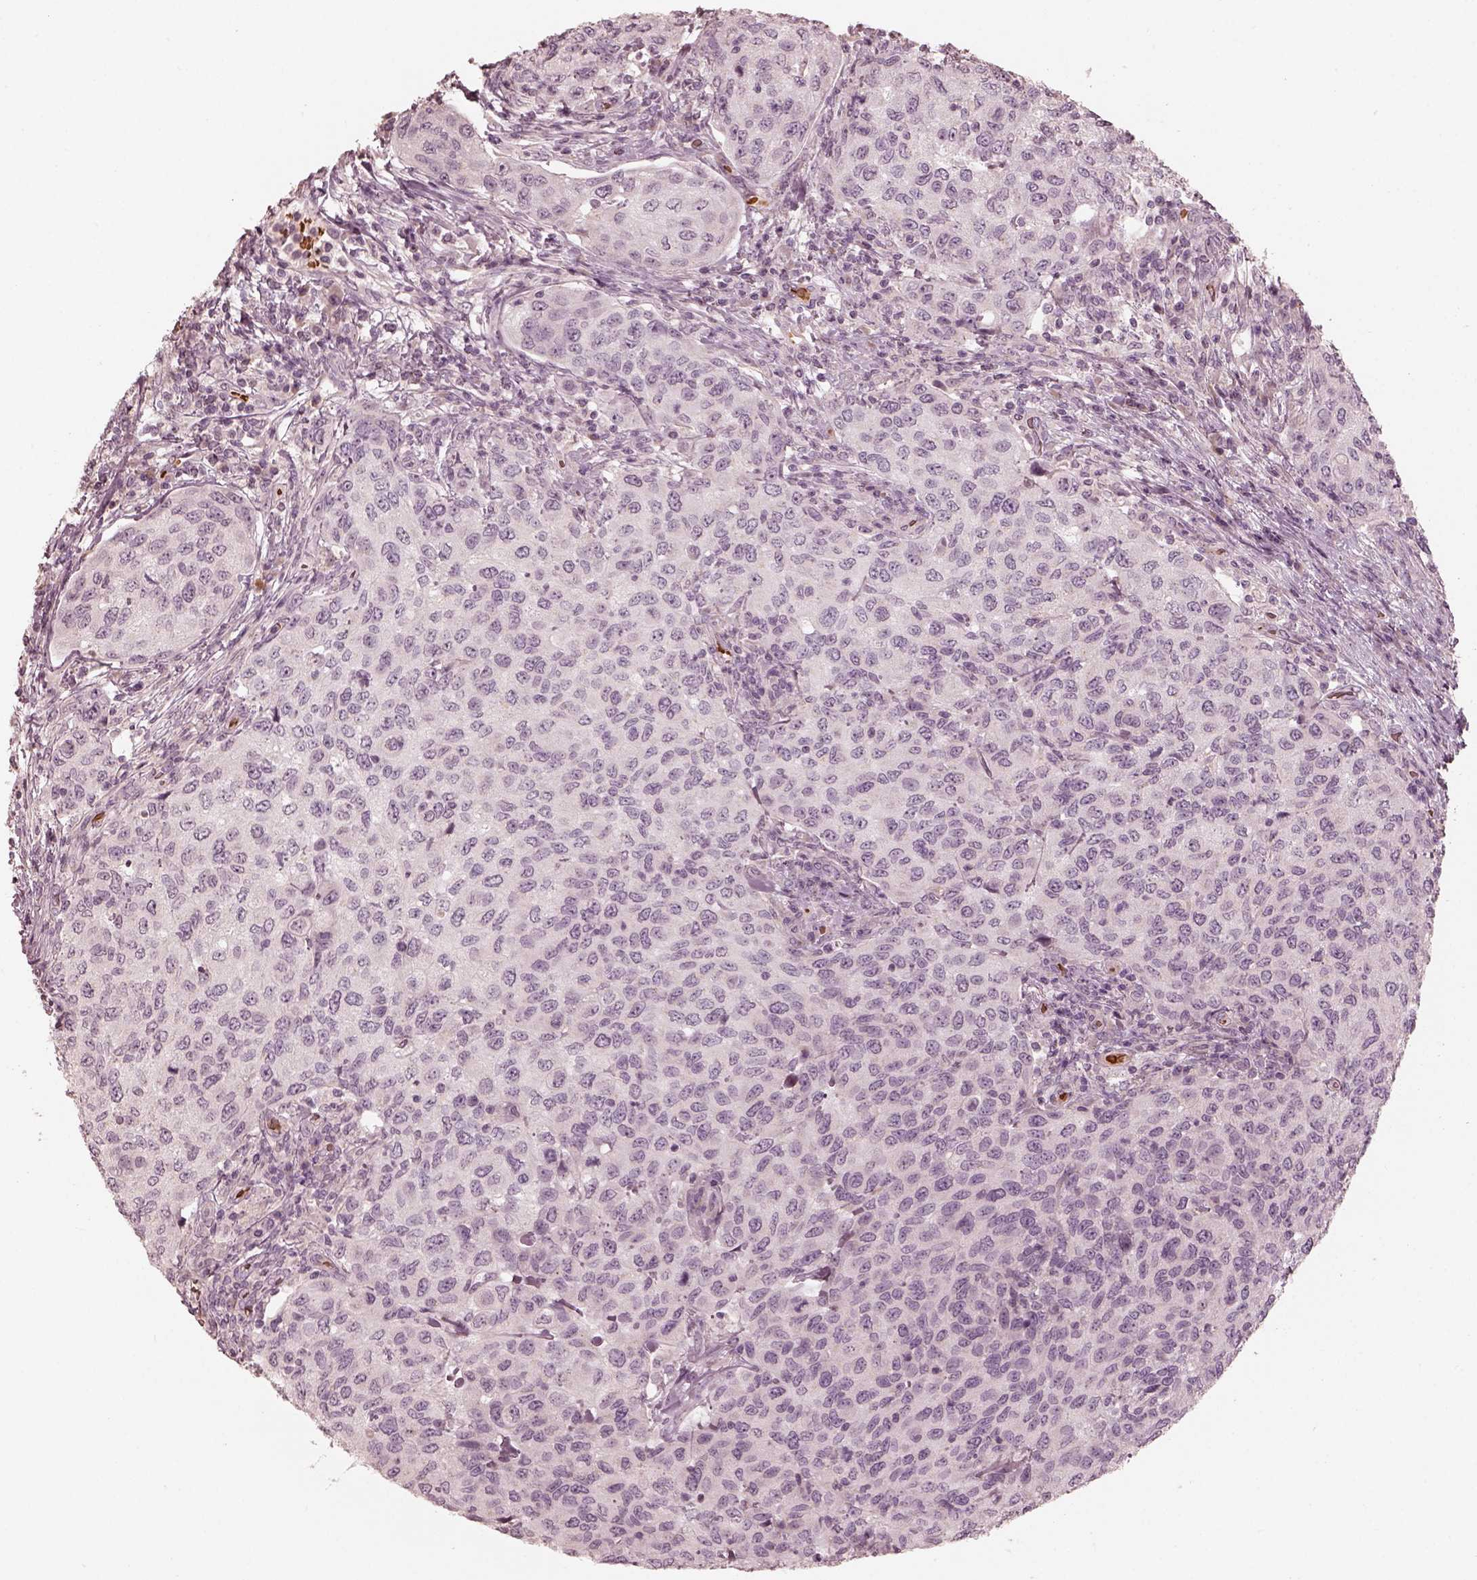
{"staining": {"intensity": "negative", "quantity": "none", "location": "none"}, "tissue": "urothelial cancer", "cell_type": "Tumor cells", "image_type": "cancer", "snomed": [{"axis": "morphology", "description": "Urothelial carcinoma, High grade"}, {"axis": "topography", "description": "Urinary bladder"}], "caption": "This is an immunohistochemistry photomicrograph of urothelial cancer. There is no expression in tumor cells.", "gene": "ANKLE1", "patient": {"sex": "female", "age": 78}}